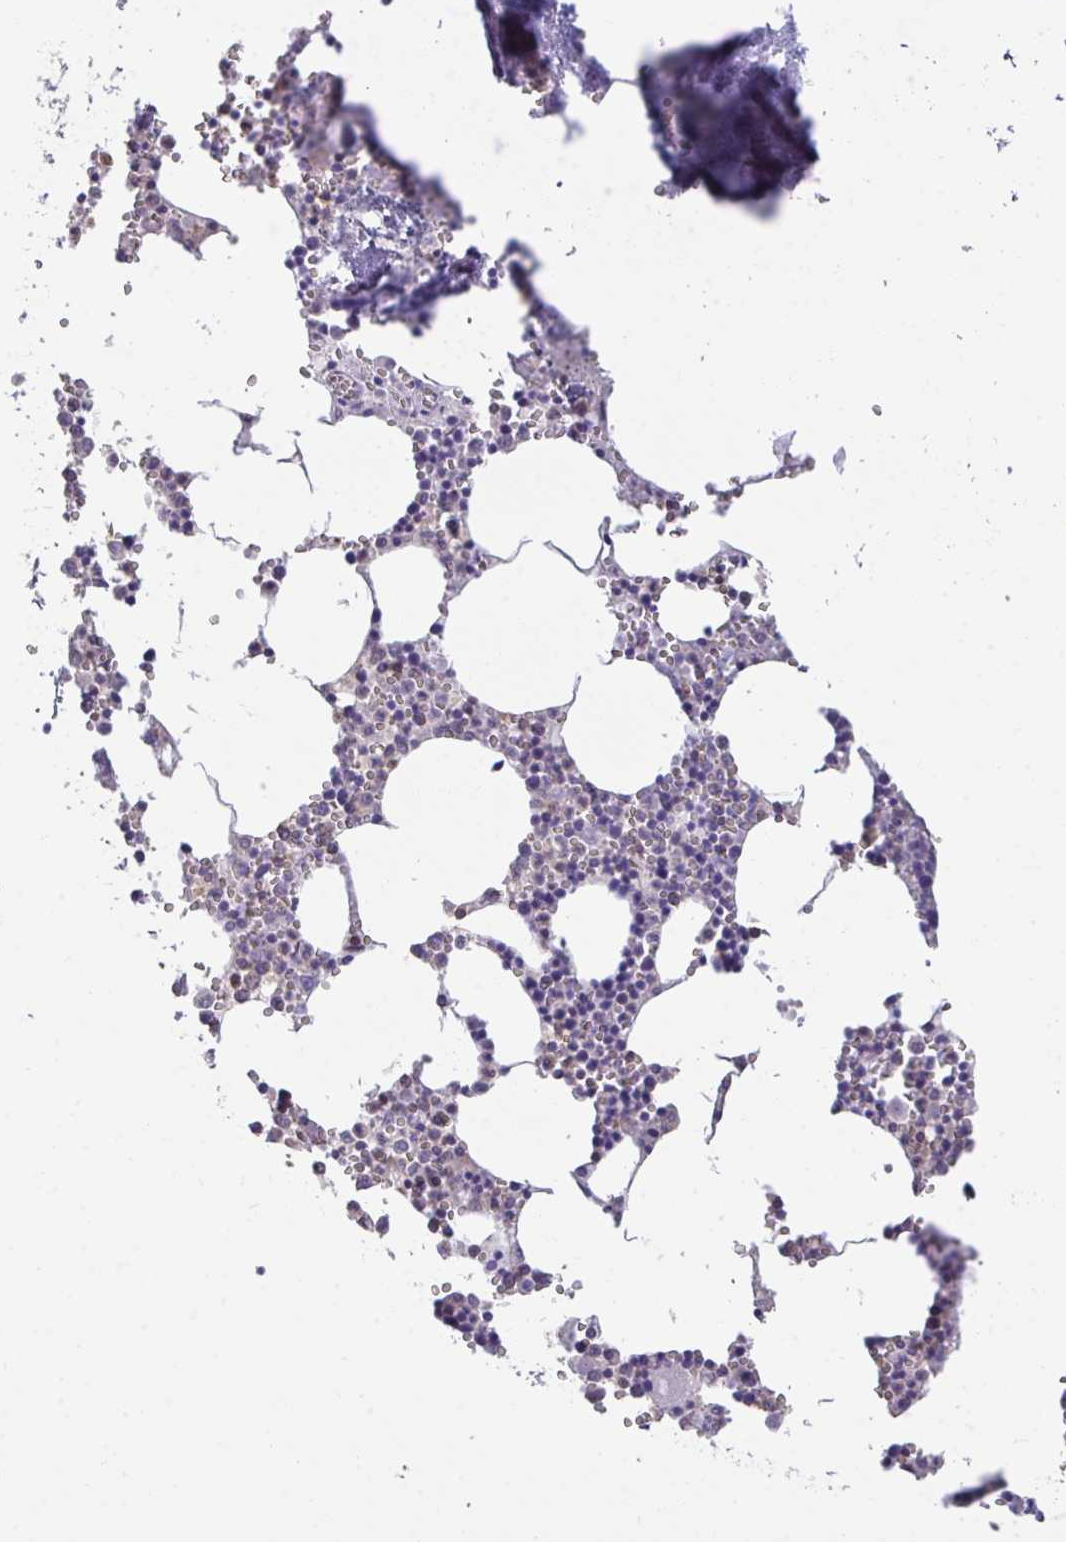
{"staining": {"intensity": "negative", "quantity": "none", "location": "none"}, "tissue": "bone marrow", "cell_type": "Hematopoietic cells", "image_type": "normal", "snomed": [{"axis": "morphology", "description": "Normal tissue, NOS"}, {"axis": "topography", "description": "Bone marrow"}], "caption": "DAB immunohistochemical staining of benign human bone marrow demonstrates no significant staining in hematopoietic cells.", "gene": "SENP3", "patient": {"sex": "male", "age": 54}}